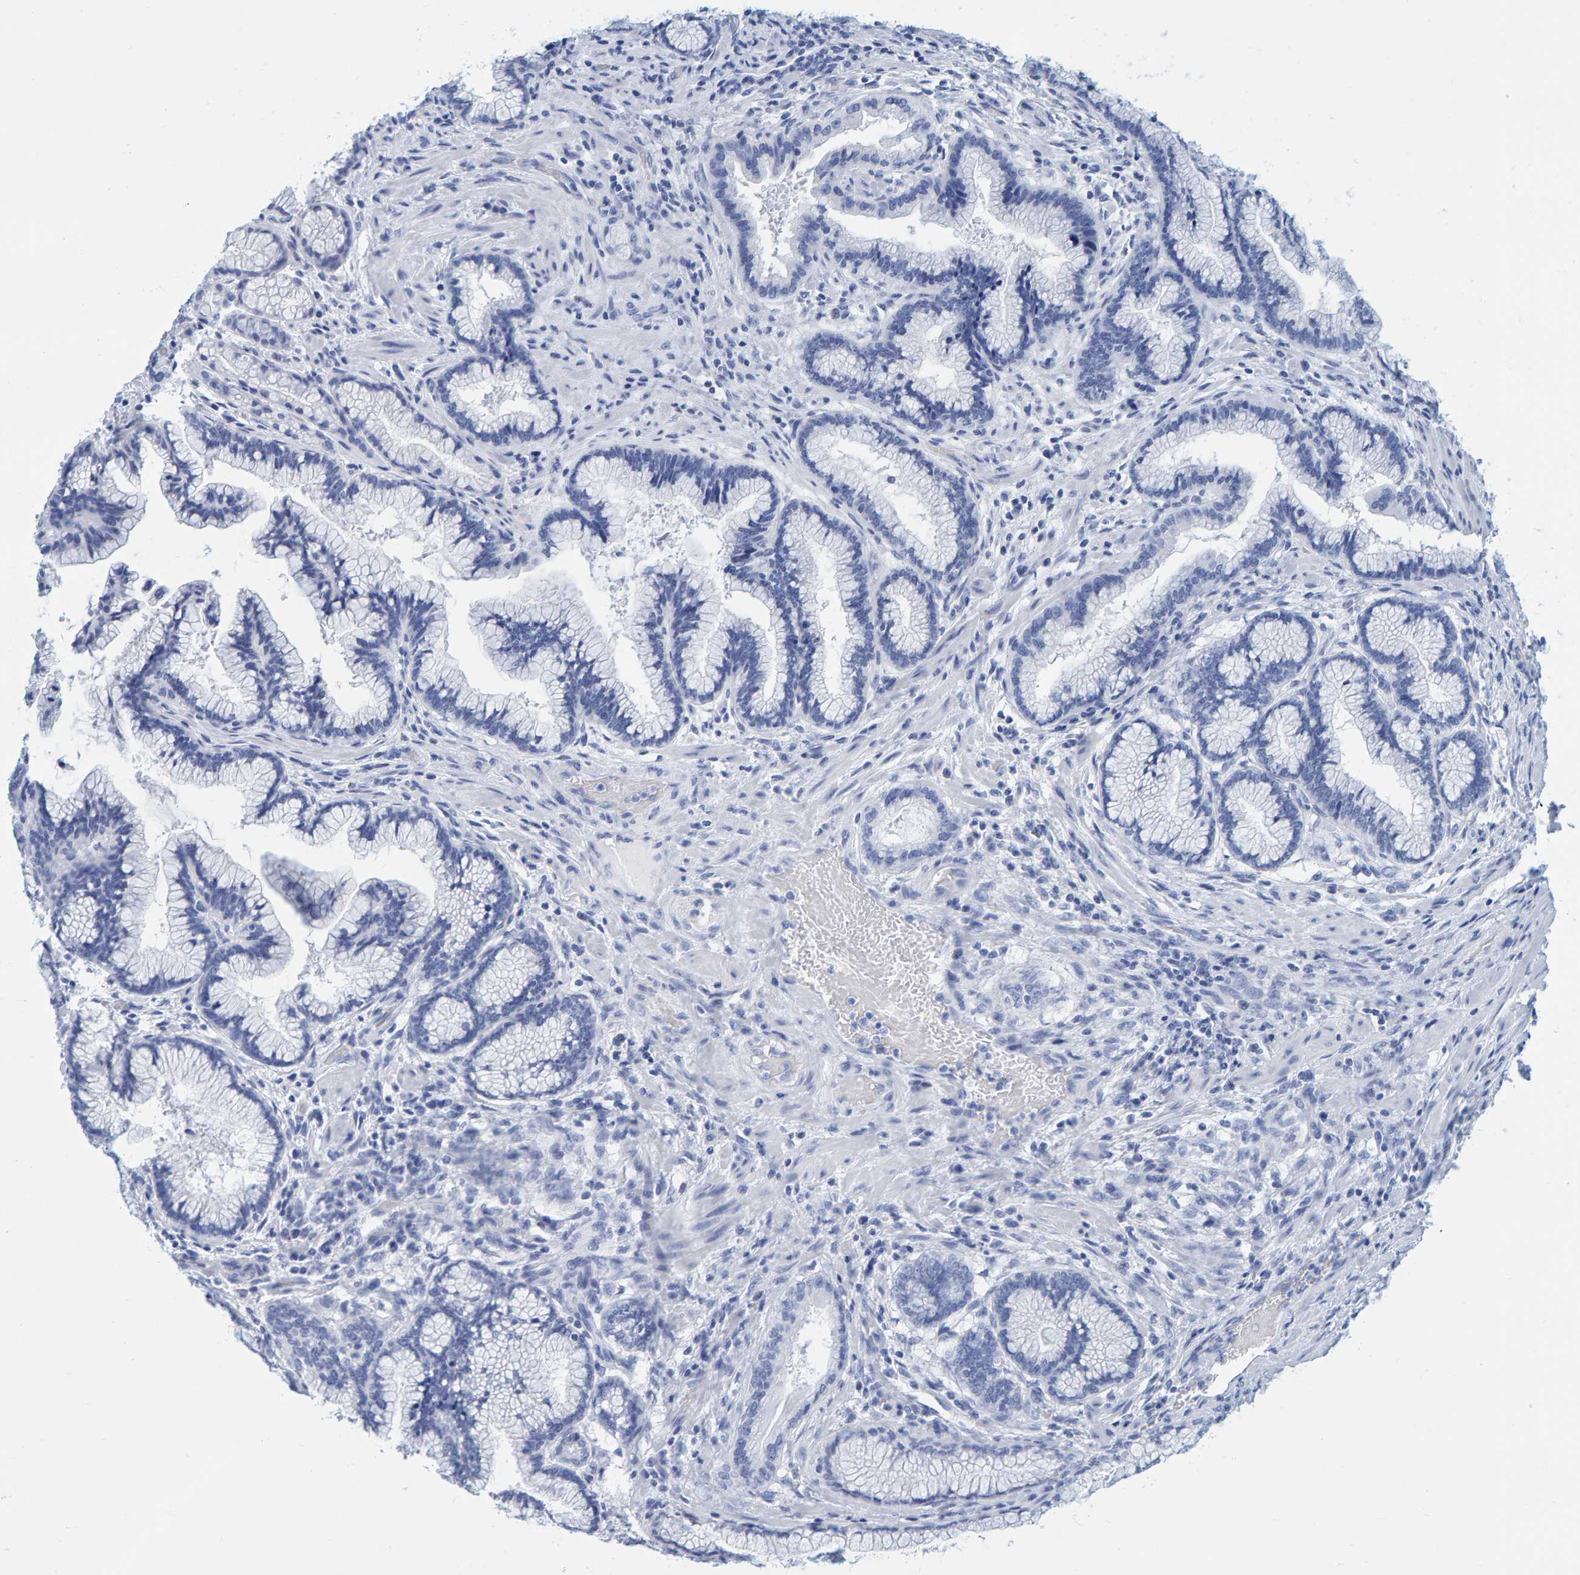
{"staining": {"intensity": "negative", "quantity": "none", "location": "none"}, "tissue": "pancreatic cancer", "cell_type": "Tumor cells", "image_type": "cancer", "snomed": [{"axis": "morphology", "description": "Adenocarcinoma, NOS"}, {"axis": "topography", "description": "Pancreas"}], "caption": "Histopathology image shows no significant protein positivity in tumor cells of pancreatic adenocarcinoma. (DAB (3,3'-diaminobenzidine) immunohistochemistry with hematoxylin counter stain).", "gene": "SFTPC", "patient": {"sex": "female", "age": 64}}